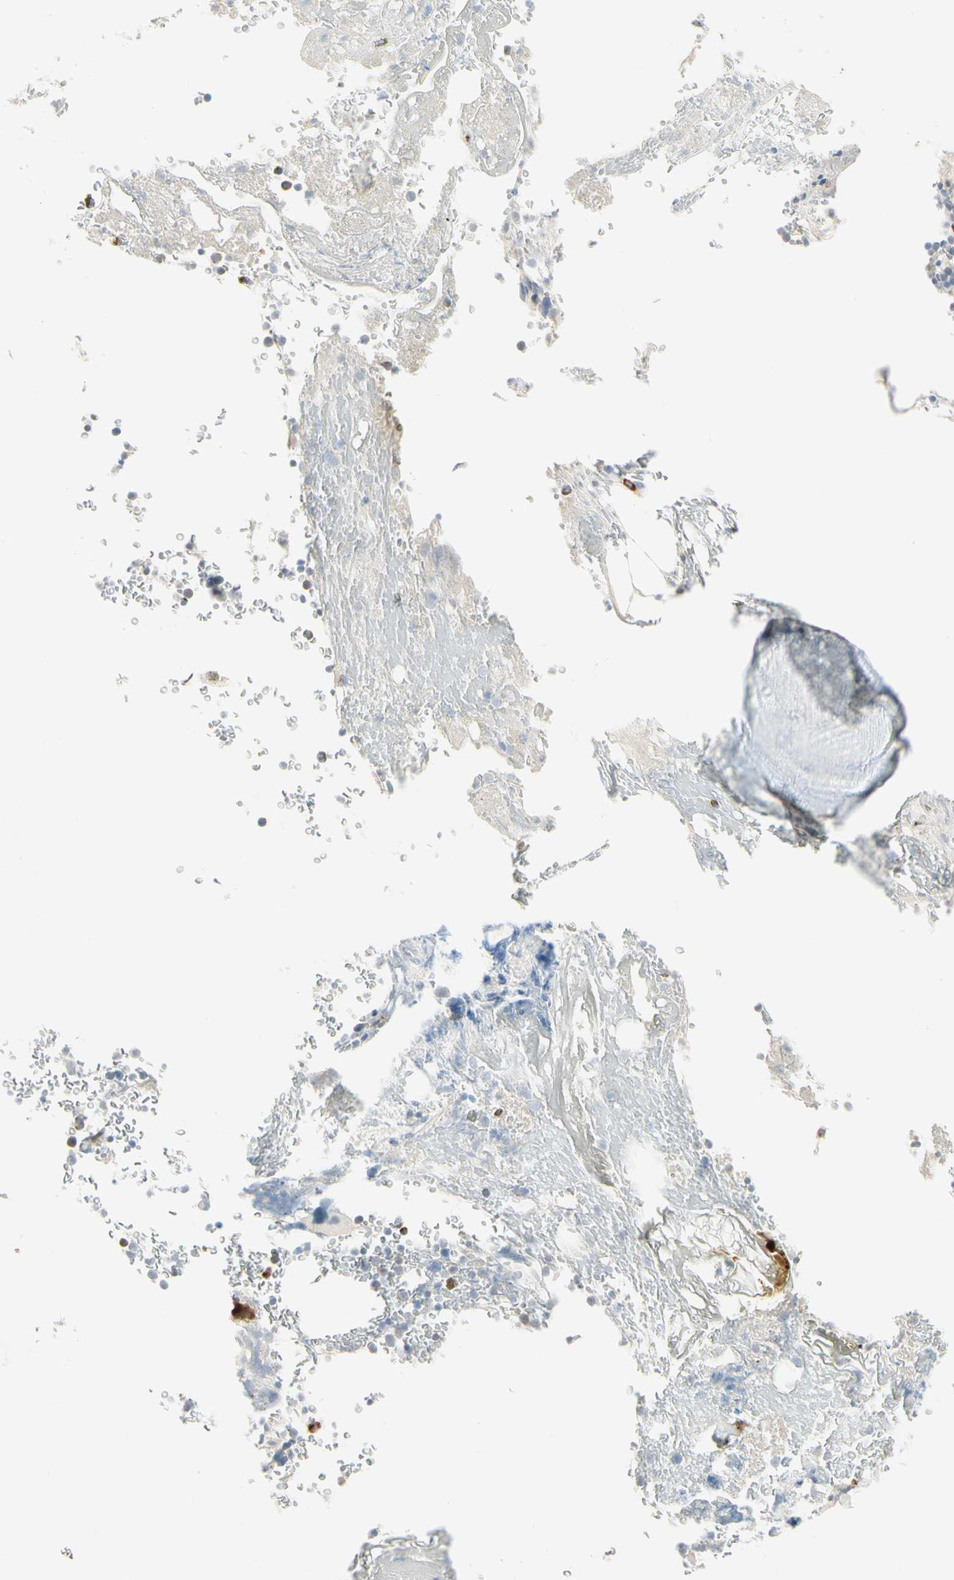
{"staining": {"intensity": "strong", "quantity": "<25%", "location": "cytoplasmic/membranous"}, "tissue": "bone marrow", "cell_type": "Hematopoietic cells", "image_type": "normal", "snomed": [{"axis": "morphology", "description": "Normal tissue, NOS"}, {"axis": "topography", "description": "Bone marrow"}], "caption": "Immunohistochemistry histopathology image of normal human bone marrow stained for a protein (brown), which displays medium levels of strong cytoplasmic/membranous positivity in approximately <25% of hematopoietic cells.", "gene": "ALDH18A1", "patient": {"sex": "female", "age": 73}}